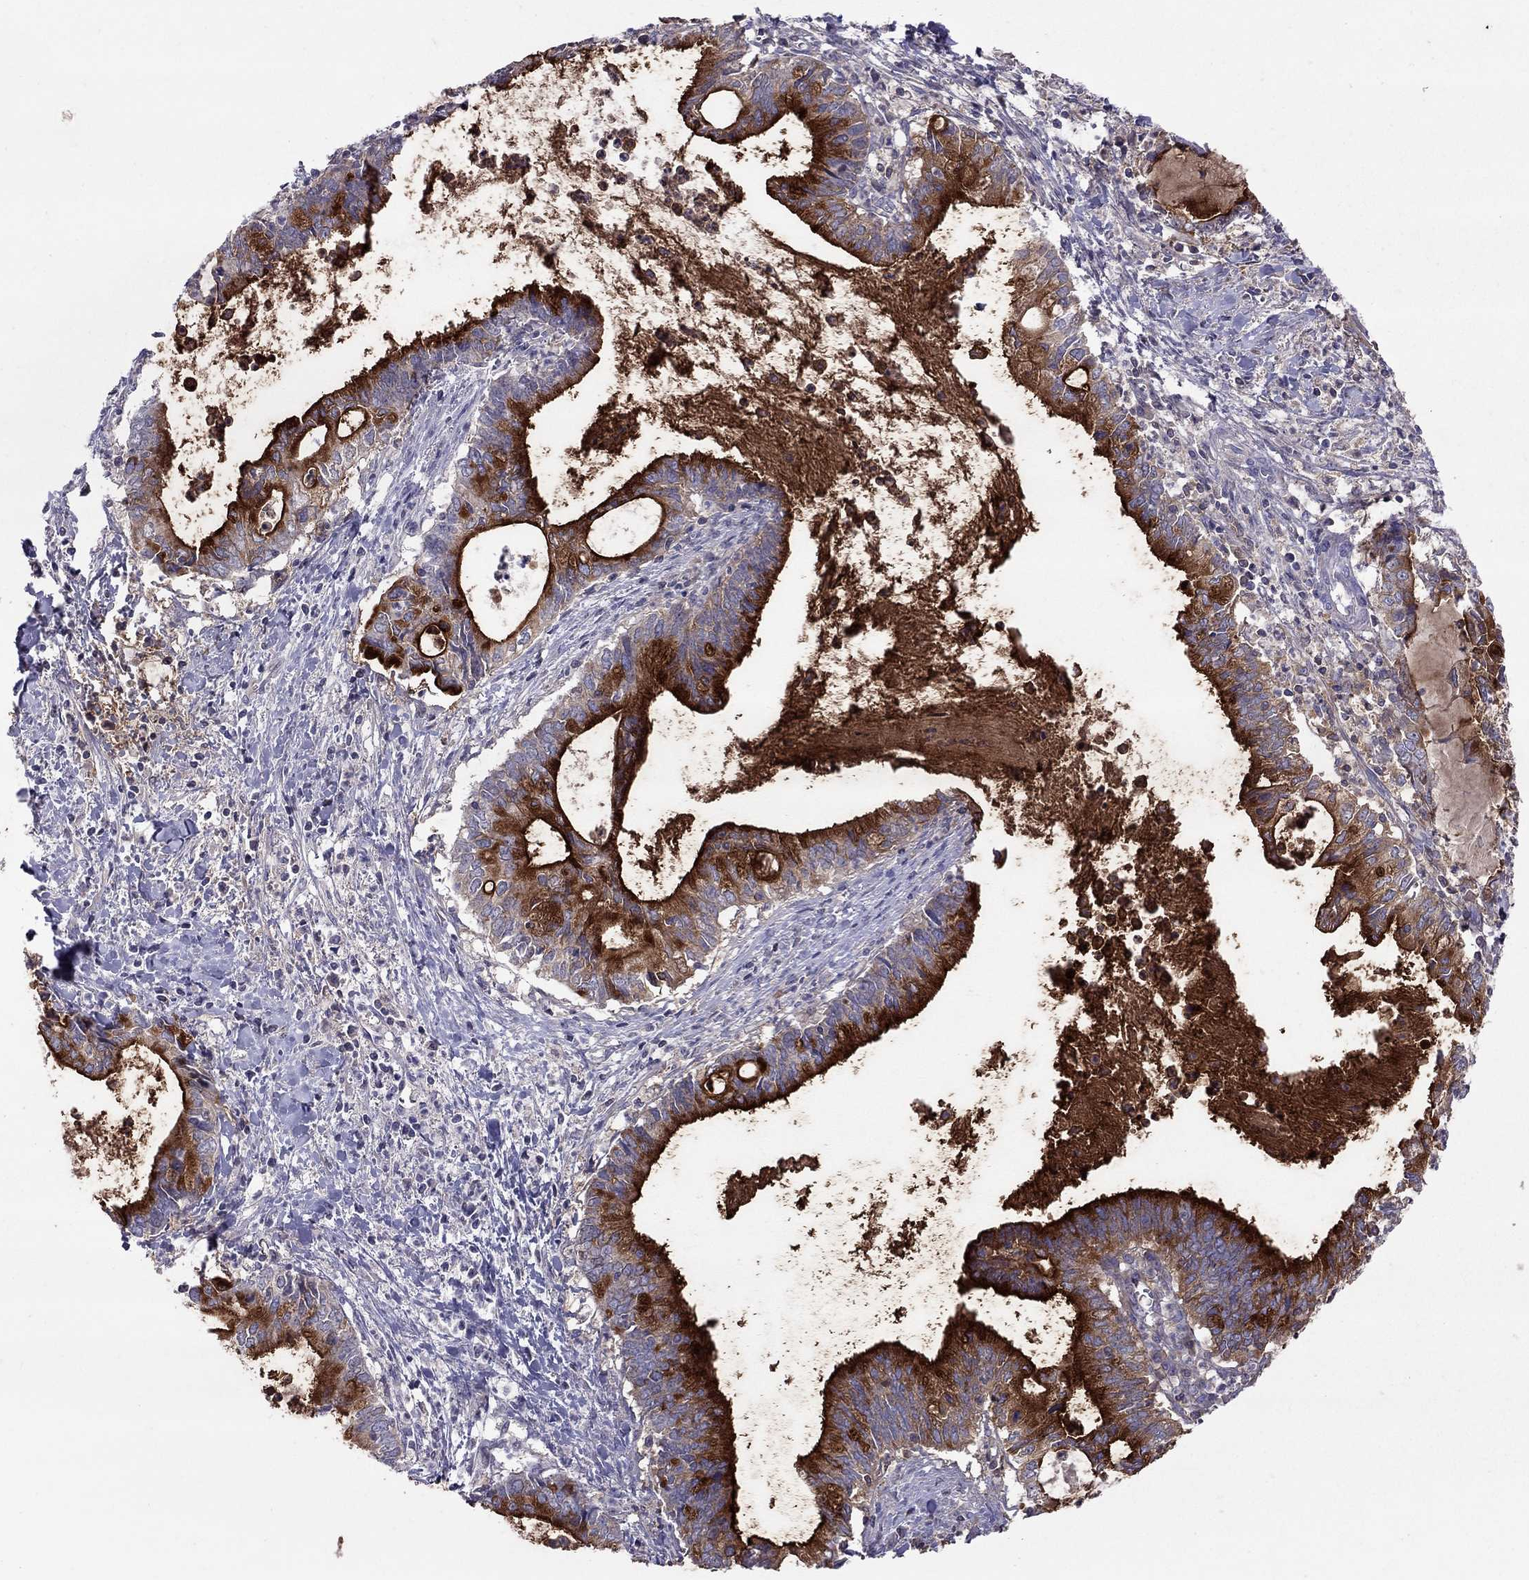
{"staining": {"intensity": "strong", "quantity": ">75%", "location": "cytoplasmic/membranous"}, "tissue": "cervical cancer", "cell_type": "Tumor cells", "image_type": "cancer", "snomed": [{"axis": "morphology", "description": "Adenocarcinoma, NOS"}, {"axis": "topography", "description": "Cervix"}], "caption": "Immunohistochemistry image of human cervical cancer (adenocarcinoma) stained for a protein (brown), which exhibits high levels of strong cytoplasmic/membranous expression in about >75% of tumor cells.", "gene": "MUC16", "patient": {"sex": "female", "age": 42}}